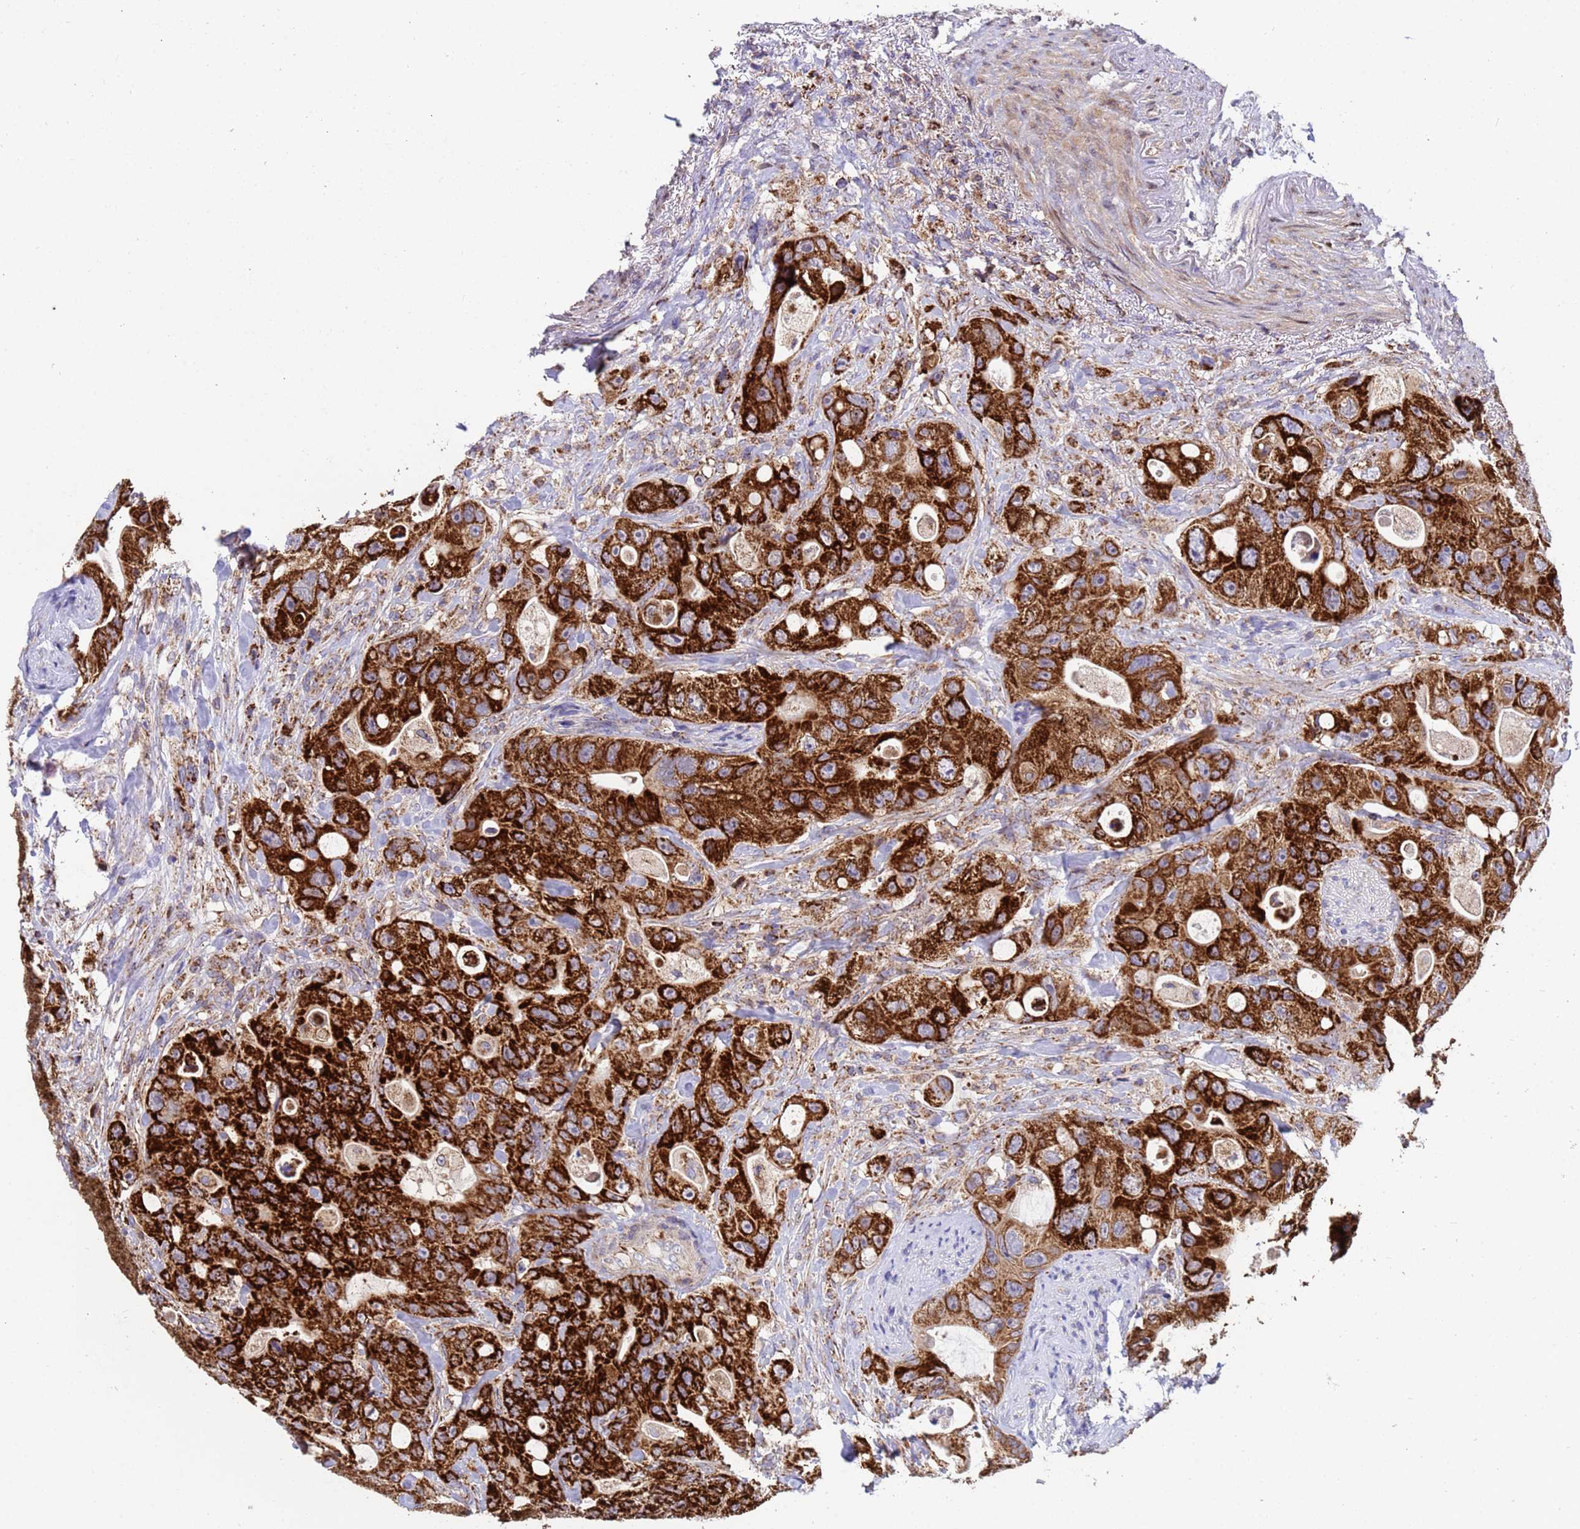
{"staining": {"intensity": "strong", "quantity": ">75%", "location": "cytoplasmic/membranous"}, "tissue": "colorectal cancer", "cell_type": "Tumor cells", "image_type": "cancer", "snomed": [{"axis": "morphology", "description": "Adenocarcinoma, NOS"}, {"axis": "topography", "description": "Colon"}], "caption": "Human colorectal cancer stained for a protein (brown) shows strong cytoplasmic/membranous positive positivity in approximately >75% of tumor cells.", "gene": "TUBGCP3", "patient": {"sex": "female", "age": 46}}